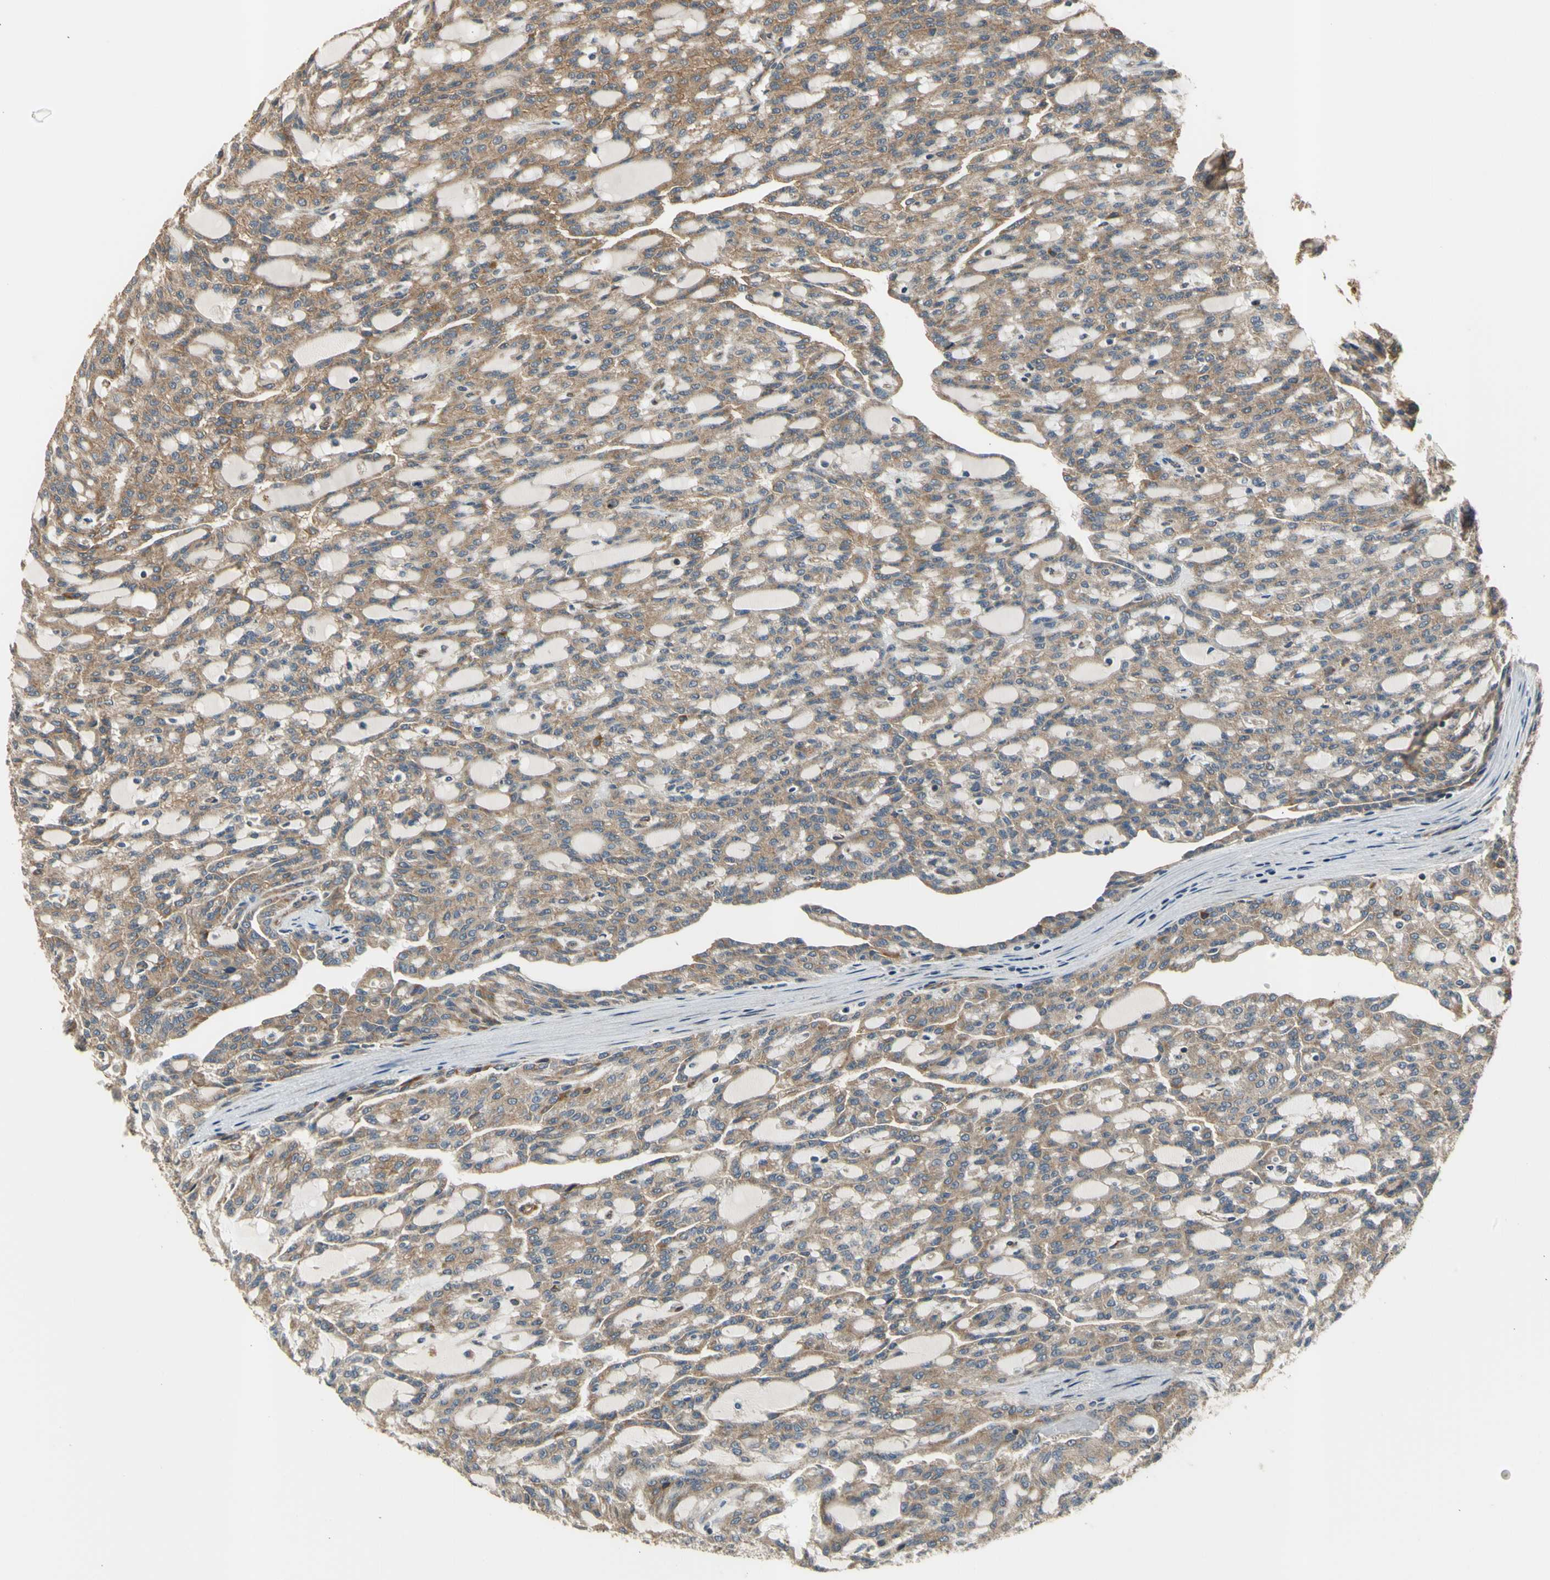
{"staining": {"intensity": "moderate", "quantity": ">75%", "location": "cytoplasmic/membranous"}, "tissue": "renal cancer", "cell_type": "Tumor cells", "image_type": "cancer", "snomed": [{"axis": "morphology", "description": "Adenocarcinoma, NOS"}, {"axis": "topography", "description": "Kidney"}], "caption": "Moderate cytoplasmic/membranous staining is identified in approximately >75% of tumor cells in adenocarcinoma (renal).", "gene": "EFNB2", "patient": {"sex": "male", "age": 63}}